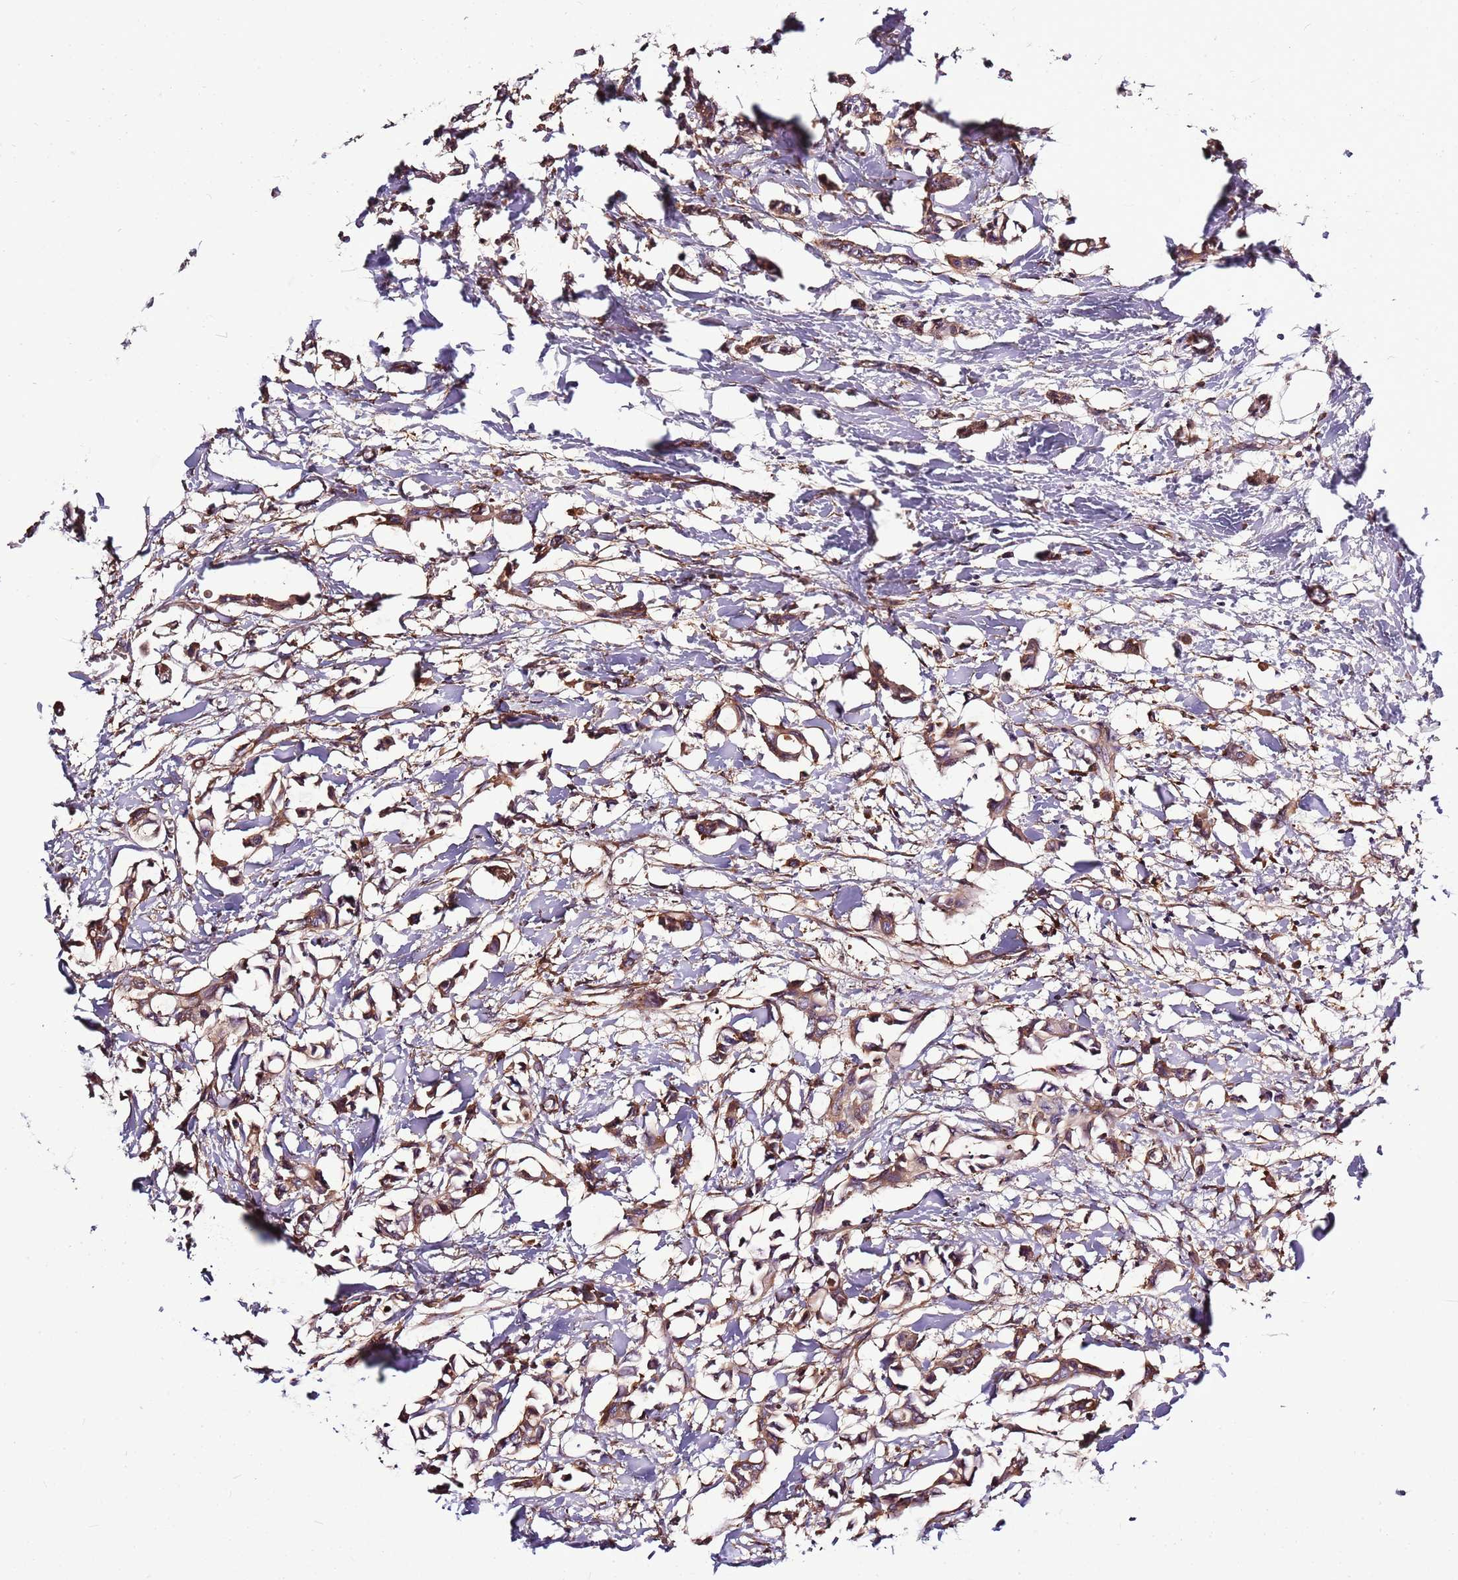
{"staining": {"intensity": "moderate", "quantity": ">75%", "location": "cytoplasmic/membranous"}, "tissue": "breast cancer", "cell_type": "Tumor cells", "image_type": "cancer", "snomed": [{"axis": "morphology", "description": "Duct carcinoma"}, {"axis": "topography", "description": "Breast"}], "caption": "Immunohistochemical staining of breast cancer (intraductal carcinoma) exhibits medium levels of moderate cytoplasmic/membranous protein expression in about >75% of tumor cells.", "gene": "ATXN2L", "patient": {"sex": "female", "age": 41}}